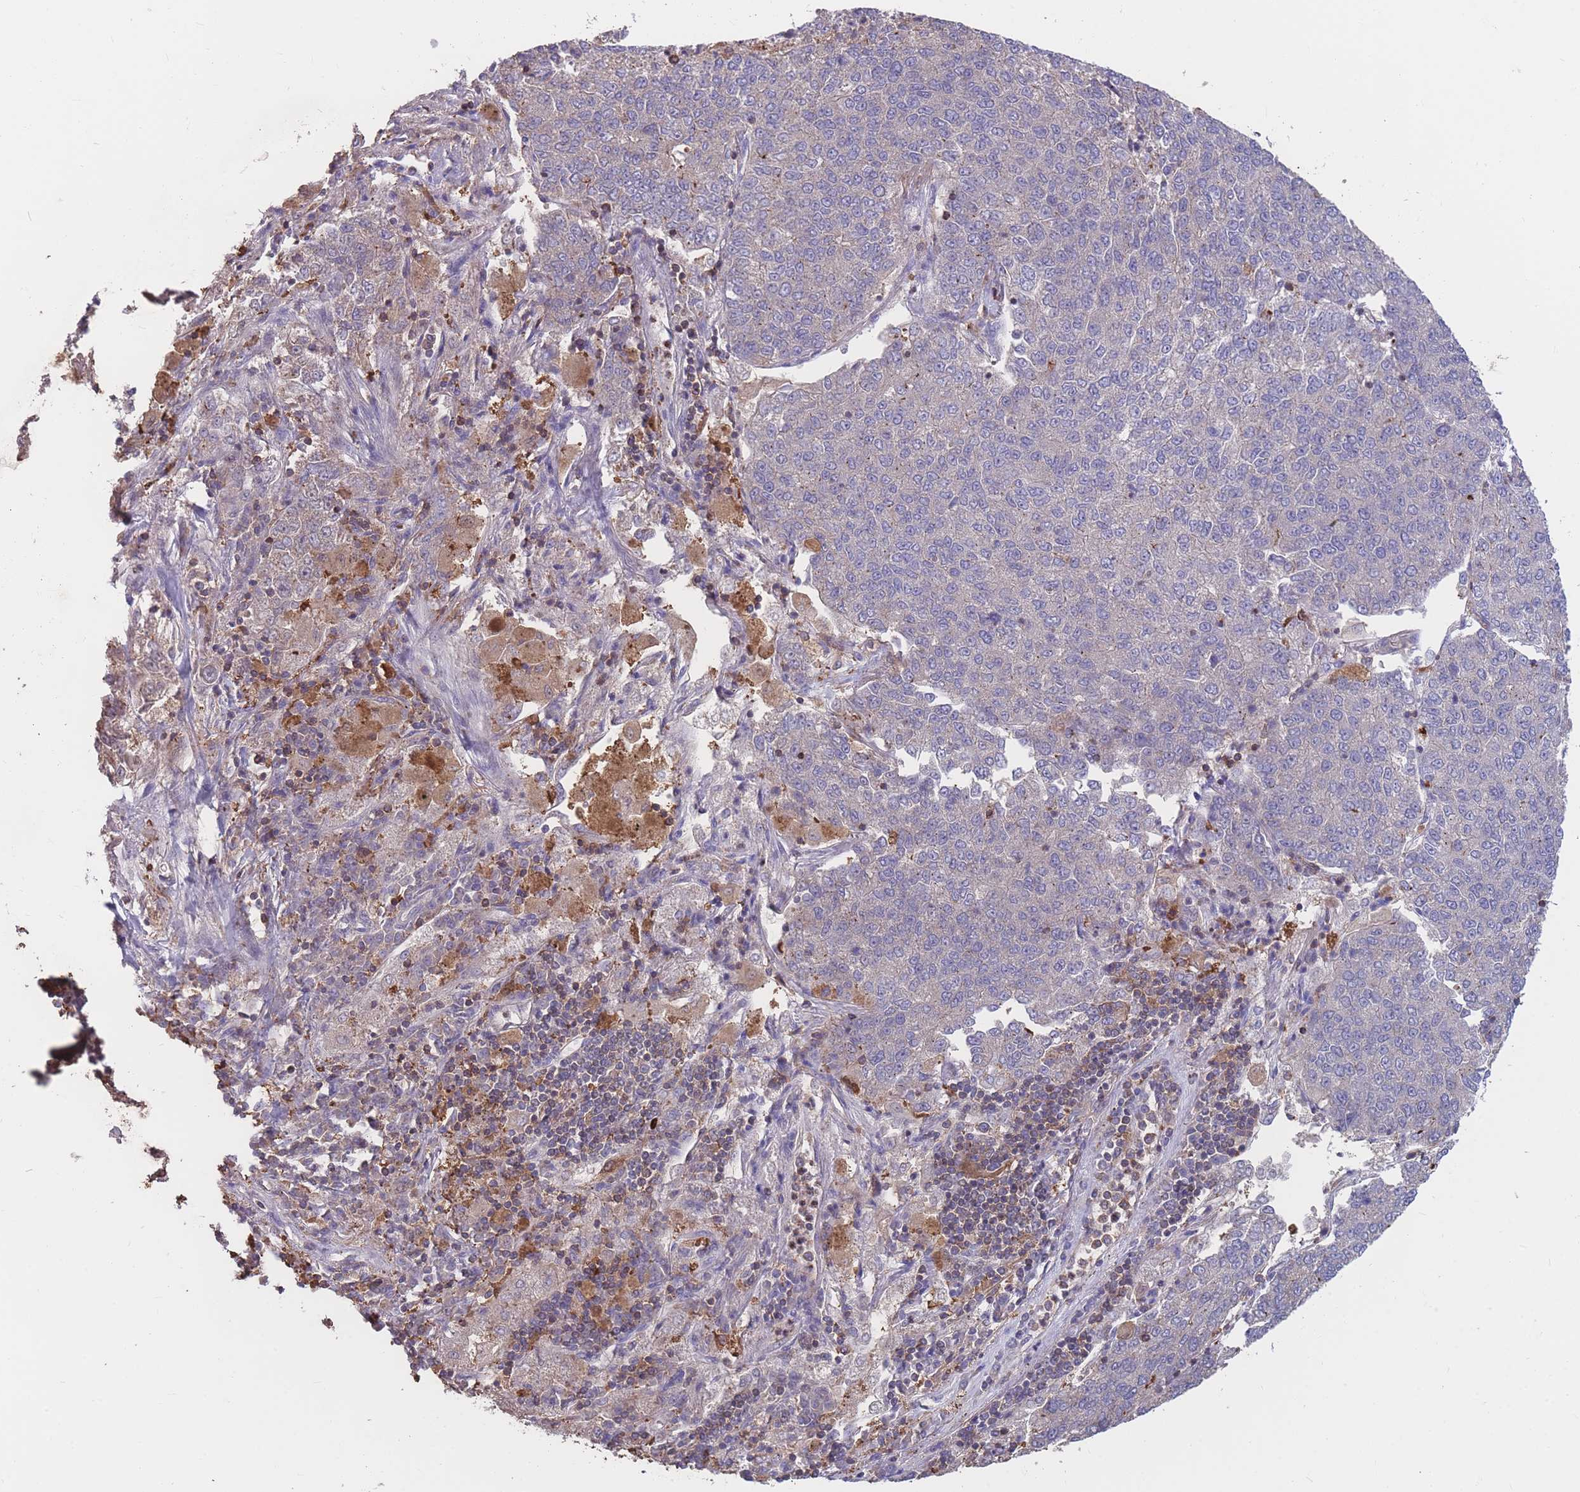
{"staining": {"intensity": "negative", "quantity": "none", "location": "none"}, "tissue": "lung cancer", "cell_type": "Tumor cells", "image_type": "cancer", "snomed": [{"axis": "morphology", "description": "Adenocarcinoma, NOS"}, {"axis": "topography", "description": "Lung"}], "caption": "Lung adenocarcinoma was stained to show a protein in brown. There is no significant staining in tumor cells. (DAB (3,3'-diaminobenzidine) immunohistochemistry visualized using brightfield microscopy, high magnification).", "gene": "CD33", "patient": {"sex": "male", "age": 49}}